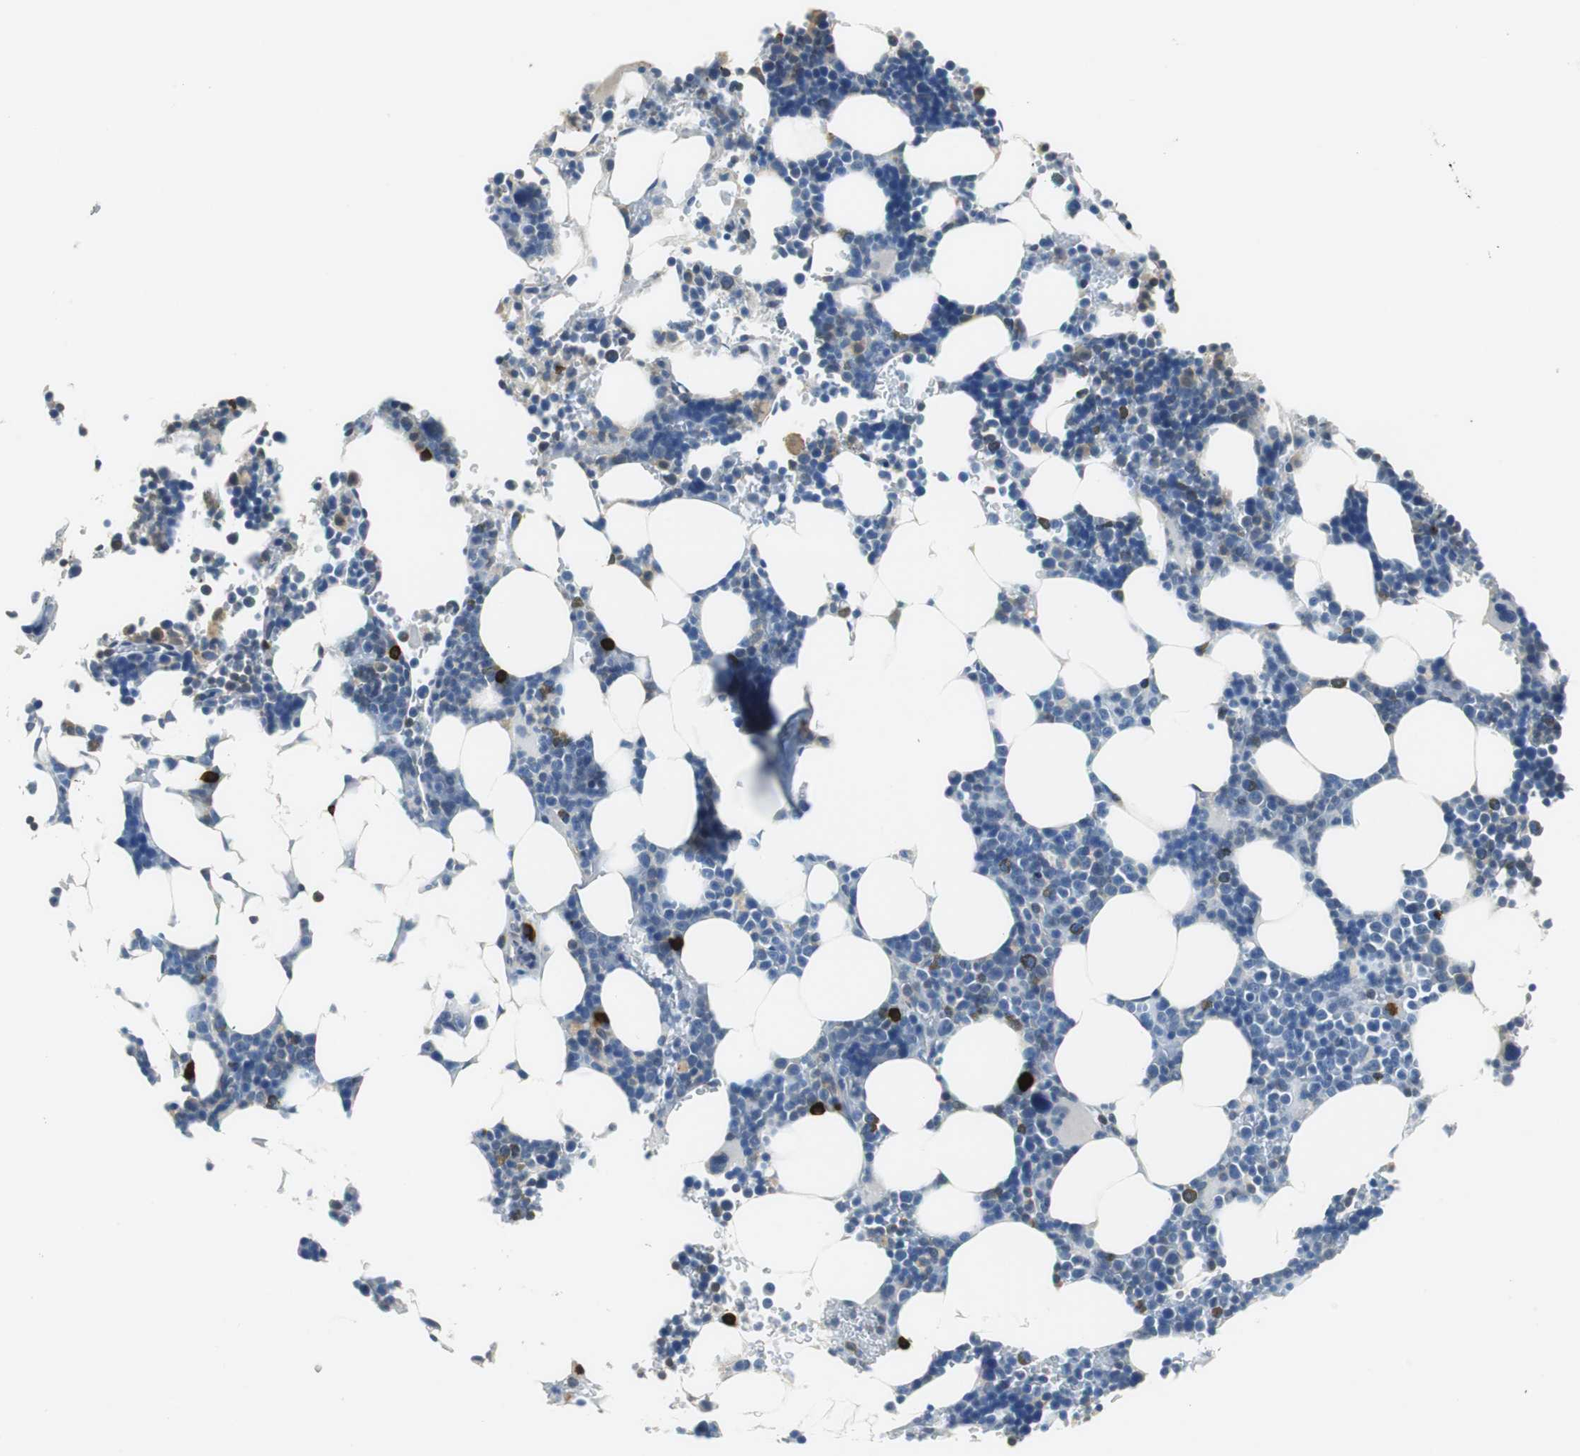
{"staining": {"intensity": "strong", "quantity": "<25%", "location": "cytoplasmic/membranous"}, "tissue": "bone marrow", "cell_type": "Hematopoietic cells", "image_type": "normal", "snomed": [{"axis": "morphology", "description": "Normal tissue, NOS"}, {"axis": "topography", "description": "Bone marrow"}], "caption": "The photomicrograph shows staining of benign bone marrow, revealing strong cytoplasmic/membranous protein staining (brown color) within hematopoietic cells. (DAB IHC with brightfield microscopy, high magnification).", "gene": "CPA3", "patient": {"sex": "female", "age": 73}}